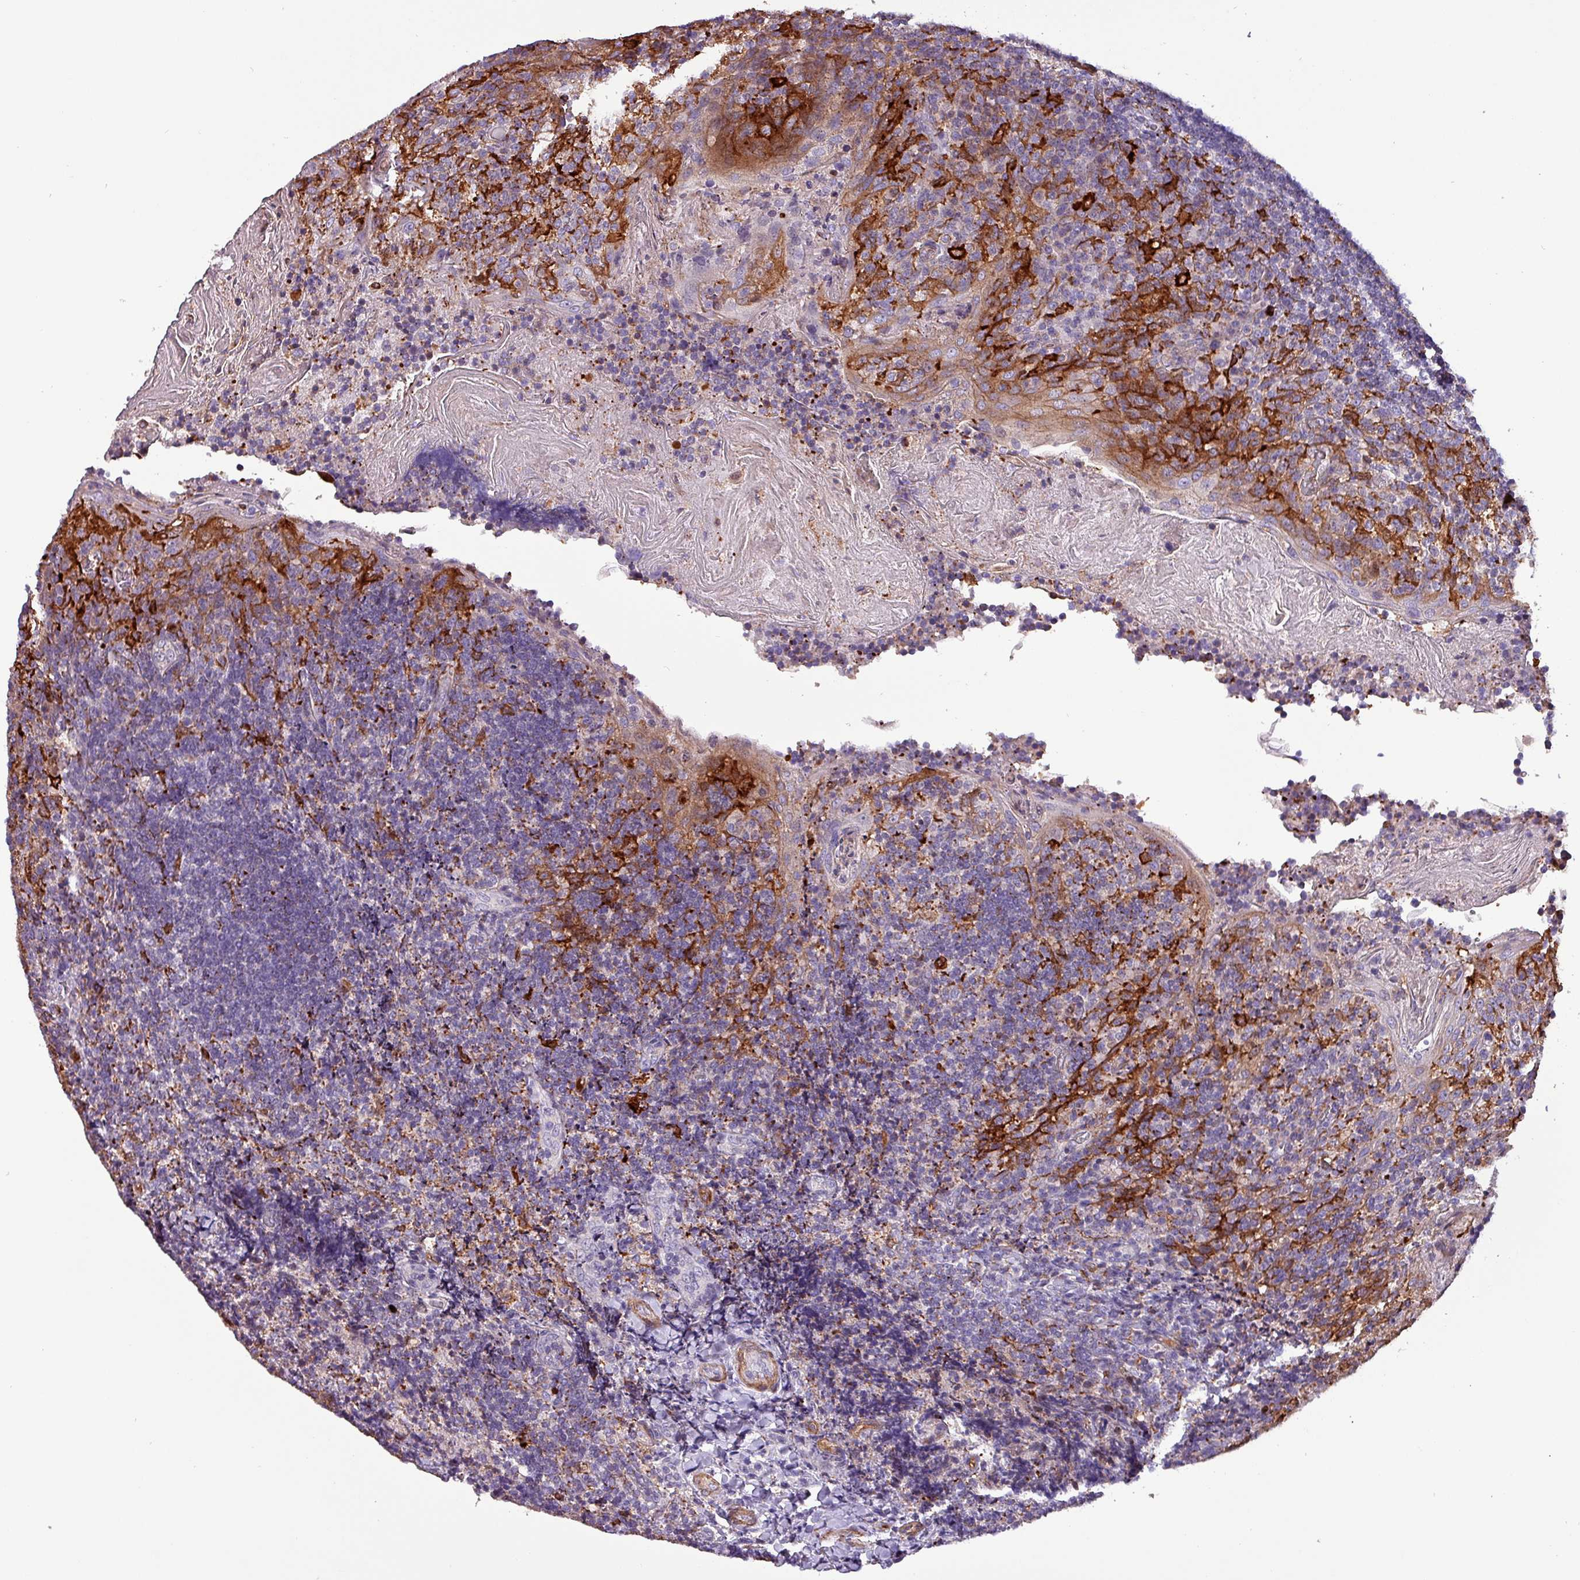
{"staining": {"intensity": "moderate", "quantity": "<25%", "location": "cytoplasmic/membranous"}, "tissue": "tonsil", "cell_type": "Germinal center cells", "image_type": "normal", "snomed": [{"axis": "morphology", "description": "Normal tissue, NOS"}, {"axis": "topography", "description": "Tonsil"}], "caption": "Protein analysis of unremarkable tonsil reveals moderate cytoplasmic/membranous positivity in about <25% of germinal center cells.", "gene": "SCIN", "patient": {"sex": "female", "age": 10}}